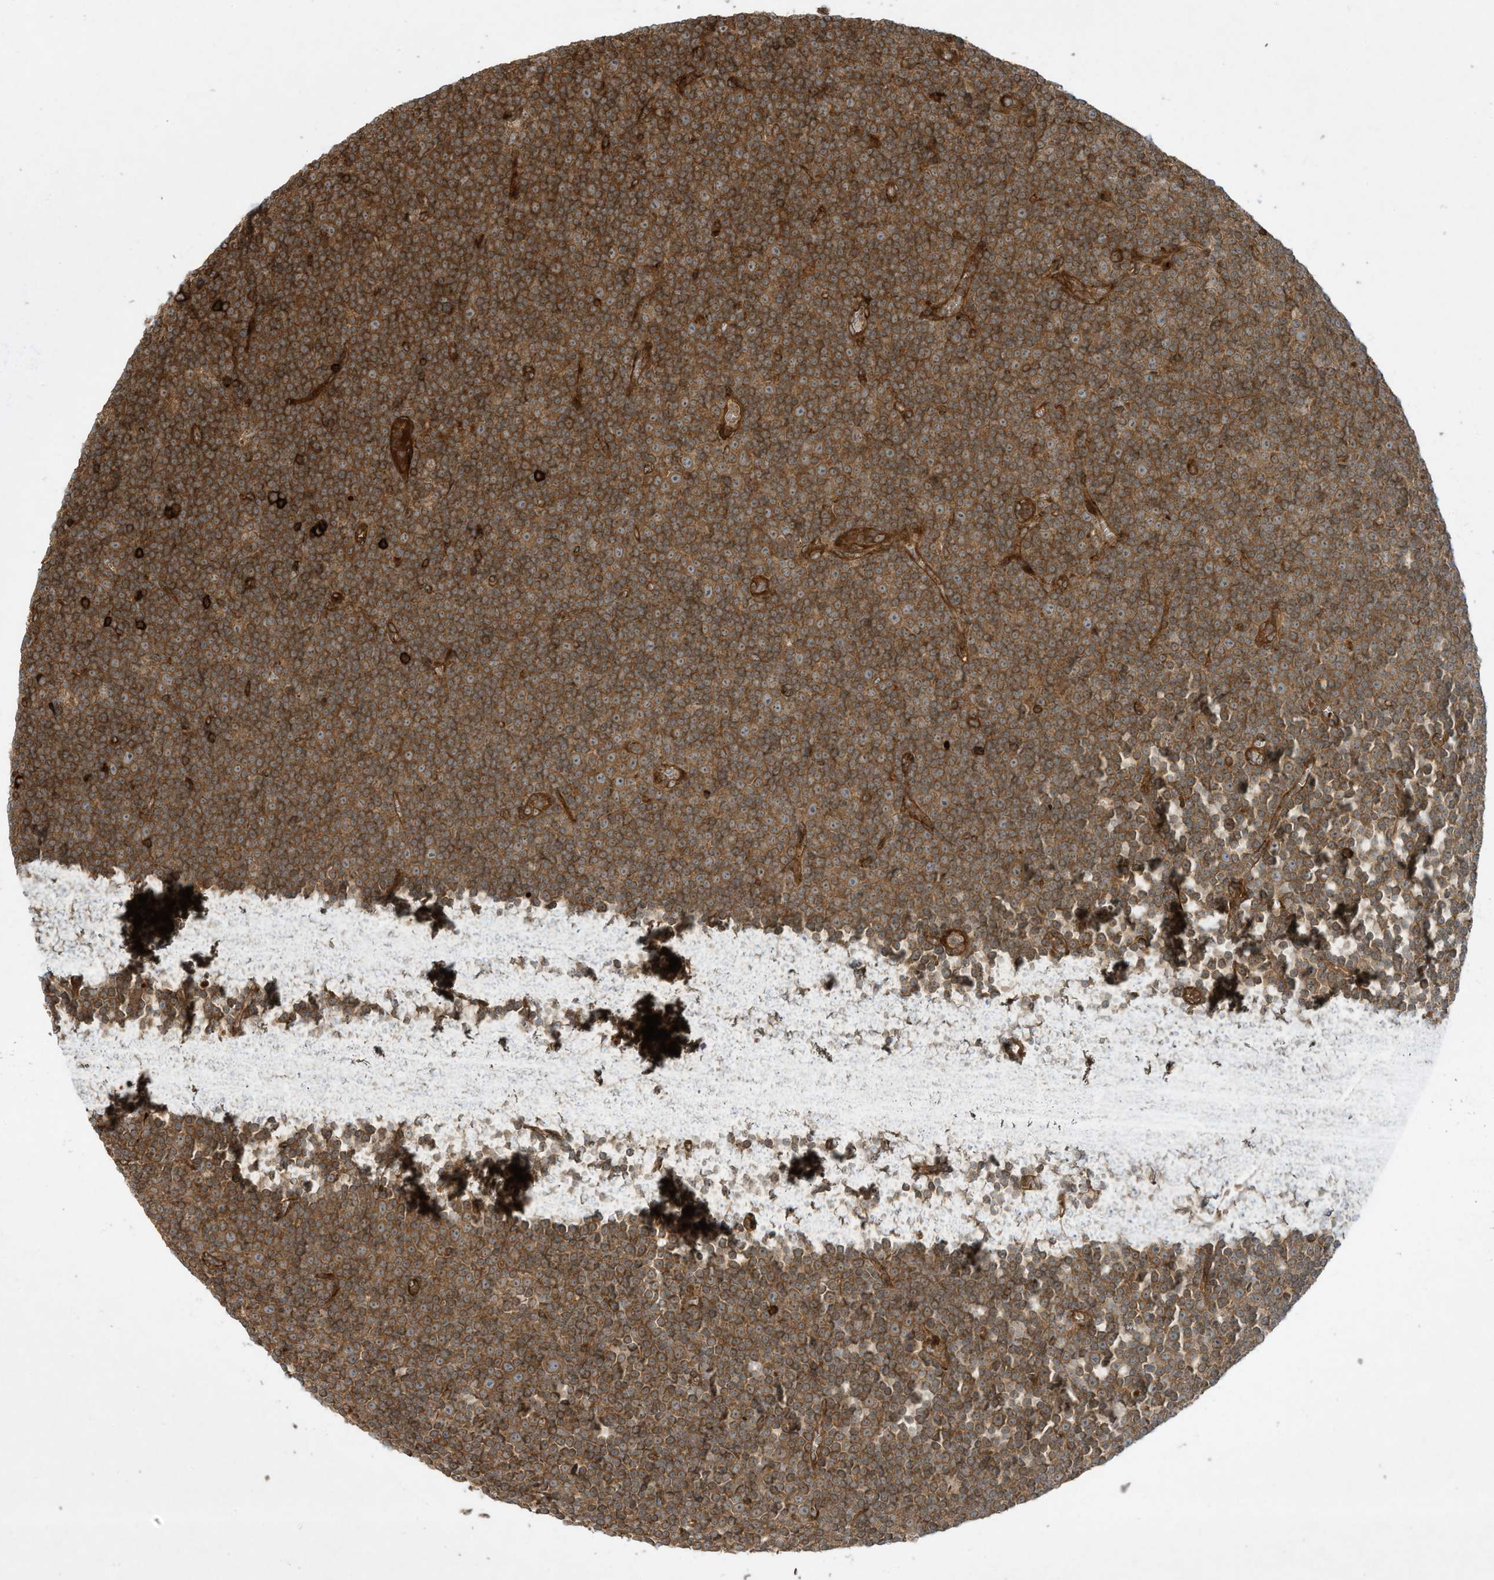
{"staining": {"intensity": "moderate", "quantity": ">75%", "location": "cytoplasmic/membranous"}, "tissue": "lymphoma", "cell_type": "Tumor cells", "image_type": "cancer", "snomed": [{"axis": "morphology", "description": "Malignant lymphoma, non-Hodgkin's type, Low grade"}, {"axis": "topography", "description": "Lymph node"}], "caption": "Immunohistochemical staining of low-grade malignant lymphoma, non-Hodgkin's type shows medium levels of moderate cytoplasmic/membranous positivity in approximately >75% of tumor cells.", "gene": "DDIT4", "patient": {"sex": "female", "age": 67}}